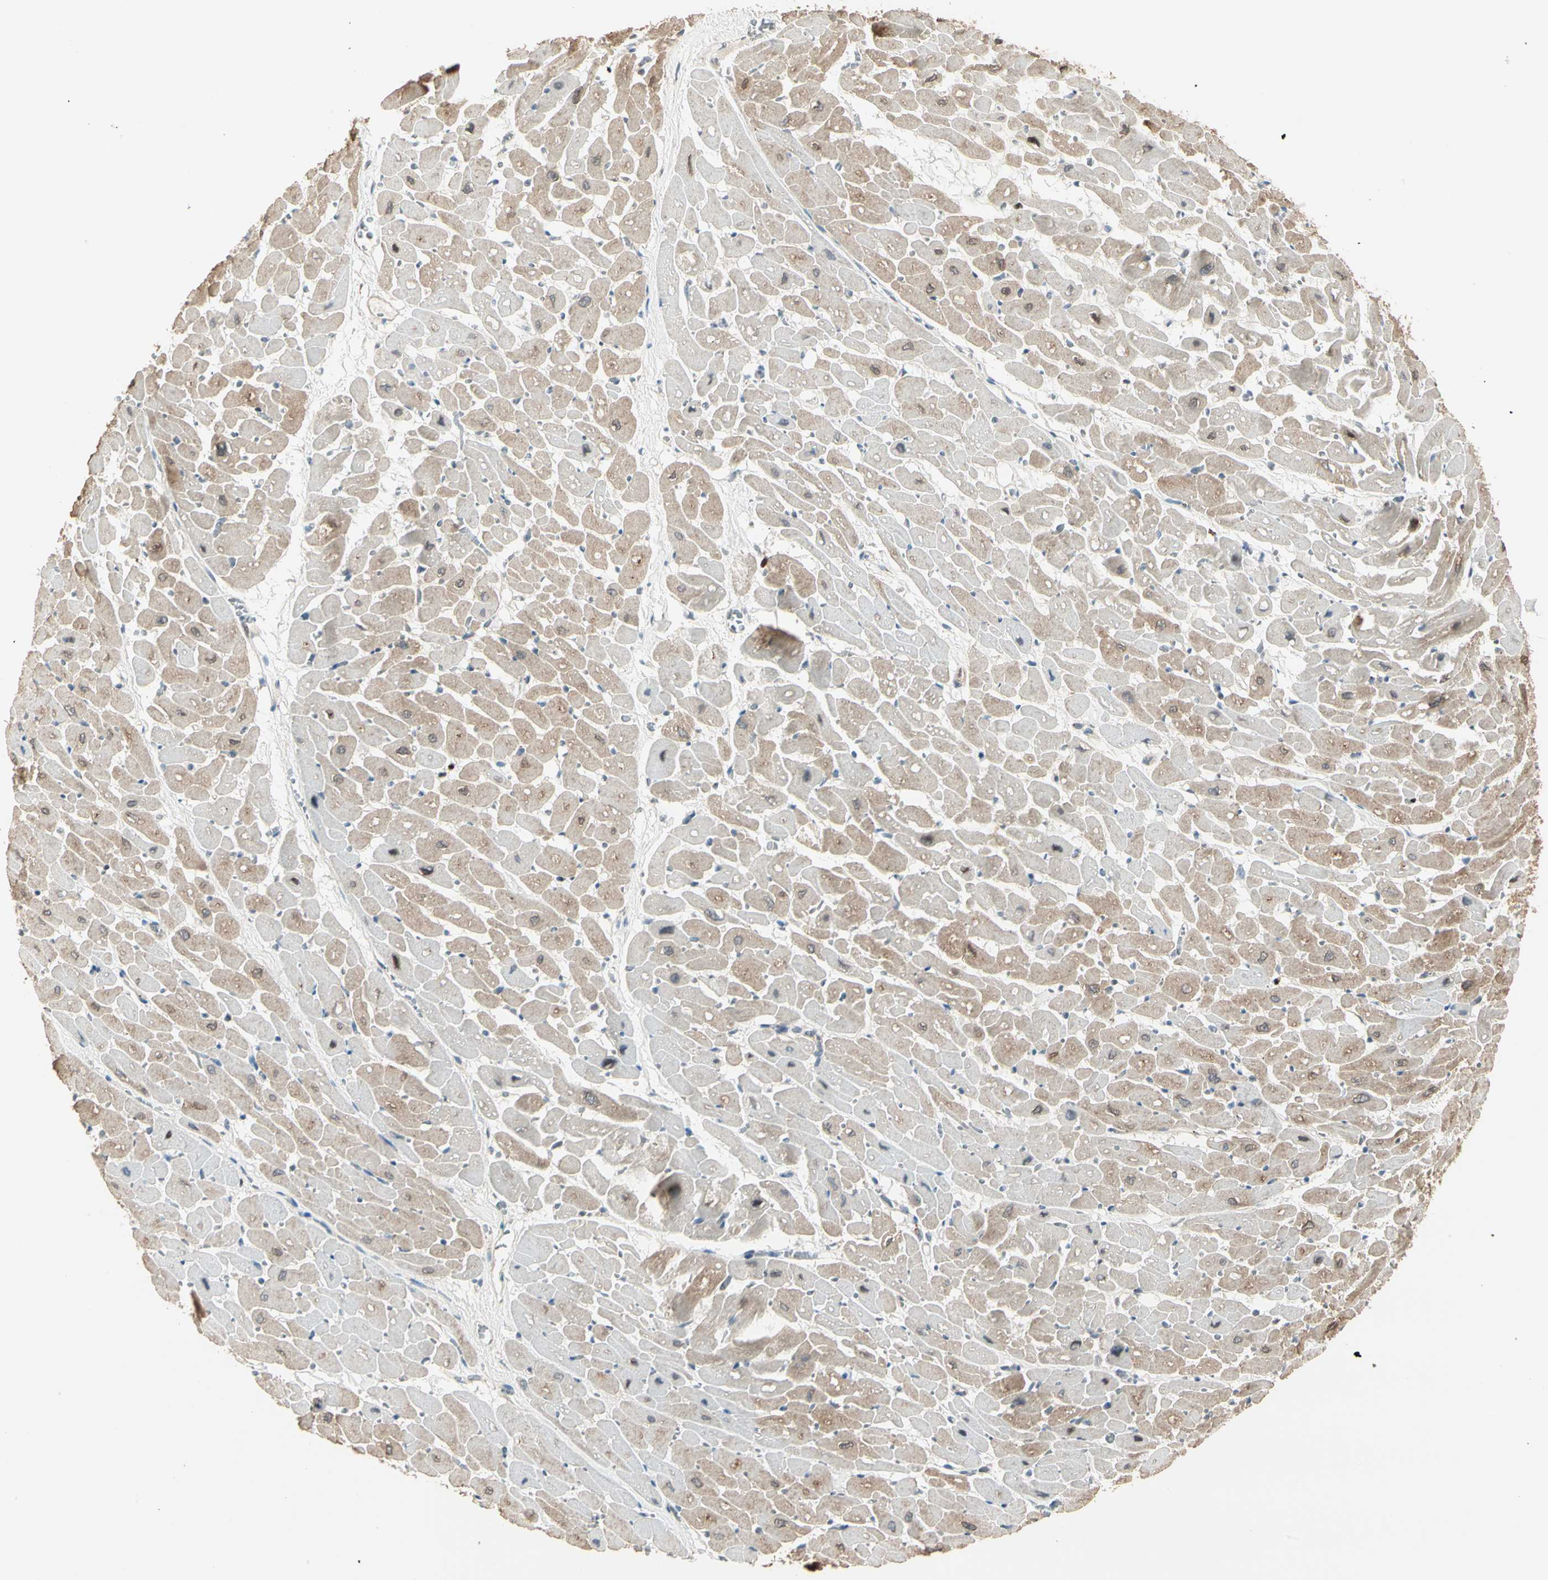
{"staining": {"intensity": "moderate", "quantity": "25%-75%", "location": "cytoplasmic/membranous"}, "tissue": "heart muscle", "cell_type": "Cardiomyocytes", "image_type": "normal", "snomed": [{"axis": "morphology", "description": "Normal tissue, NOS"}, {"axis": "topography", "description": "Heart"}], "caption": "Heart muscle stained with DAB IHC shows medium levels of moderate cytoplasmic/membranous positivity in about 25%-75% of cardiomyocytes. (DAB = brown stain, brightfield microscopy at high magnification).", "gene": "IP6K2", "patient": {"sex": "male", "age": 45}}